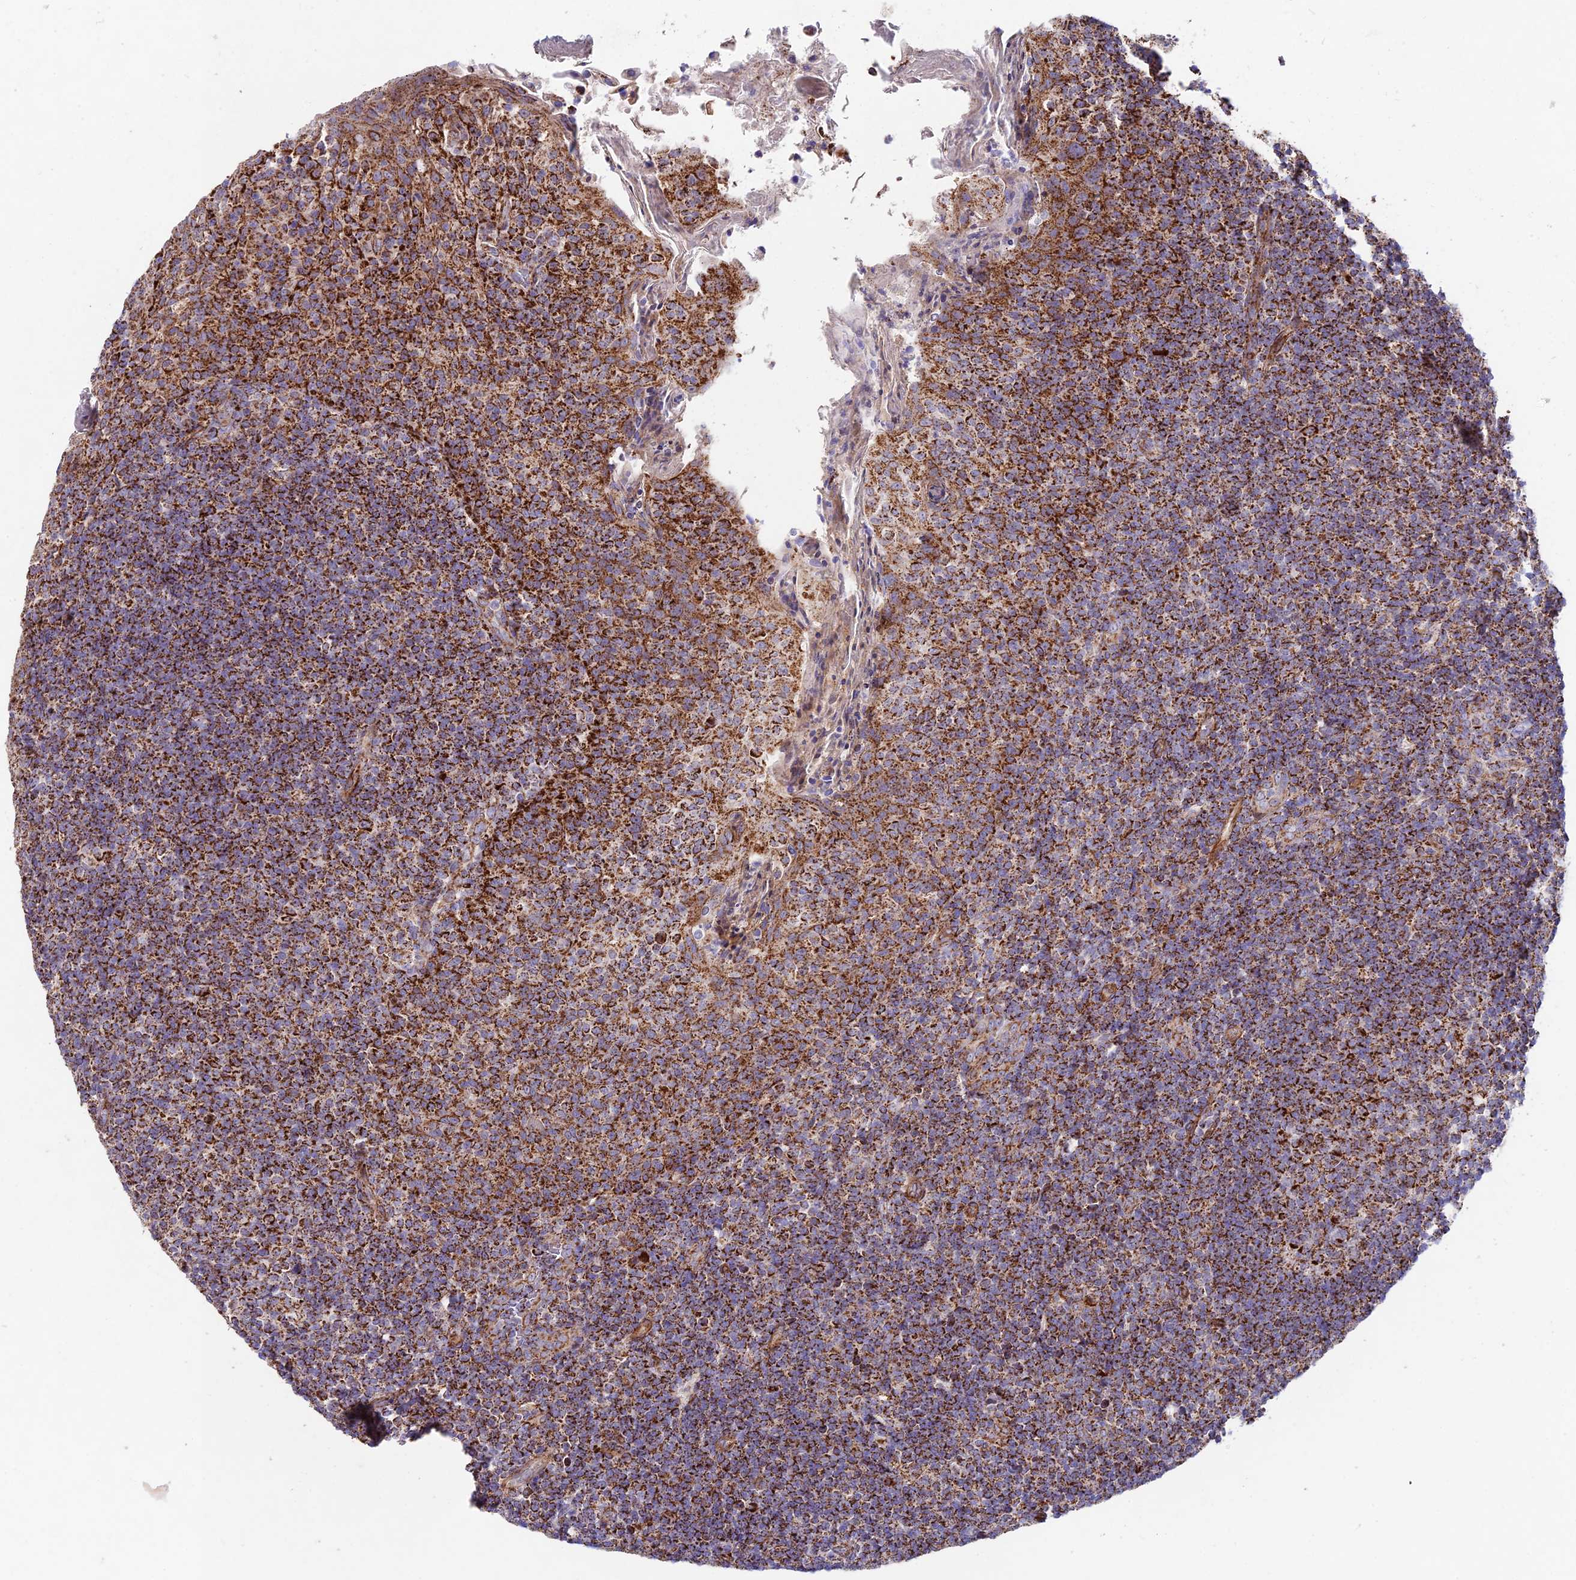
{"staining": {"intensity": "strong", "quantity": "25%-75%", "location": "cytoplasmic/membranous"}, "tissue": "tonsil", "cell_type": "Germinal center cells", "image_type": "normal", "snomed": [{"axis": "morphology", "description": "Normal tissue, NOS"}, {"axis": "topography", "description": "Tonsil"}], "caption": "Tonsil stained with a brown dye reveals strong cytoplasmic/membranous positive expression in about 25%-75% of germinal center cells.", "gene": "KHDC3L", "patient": {"sex": "female", "age": 10}}